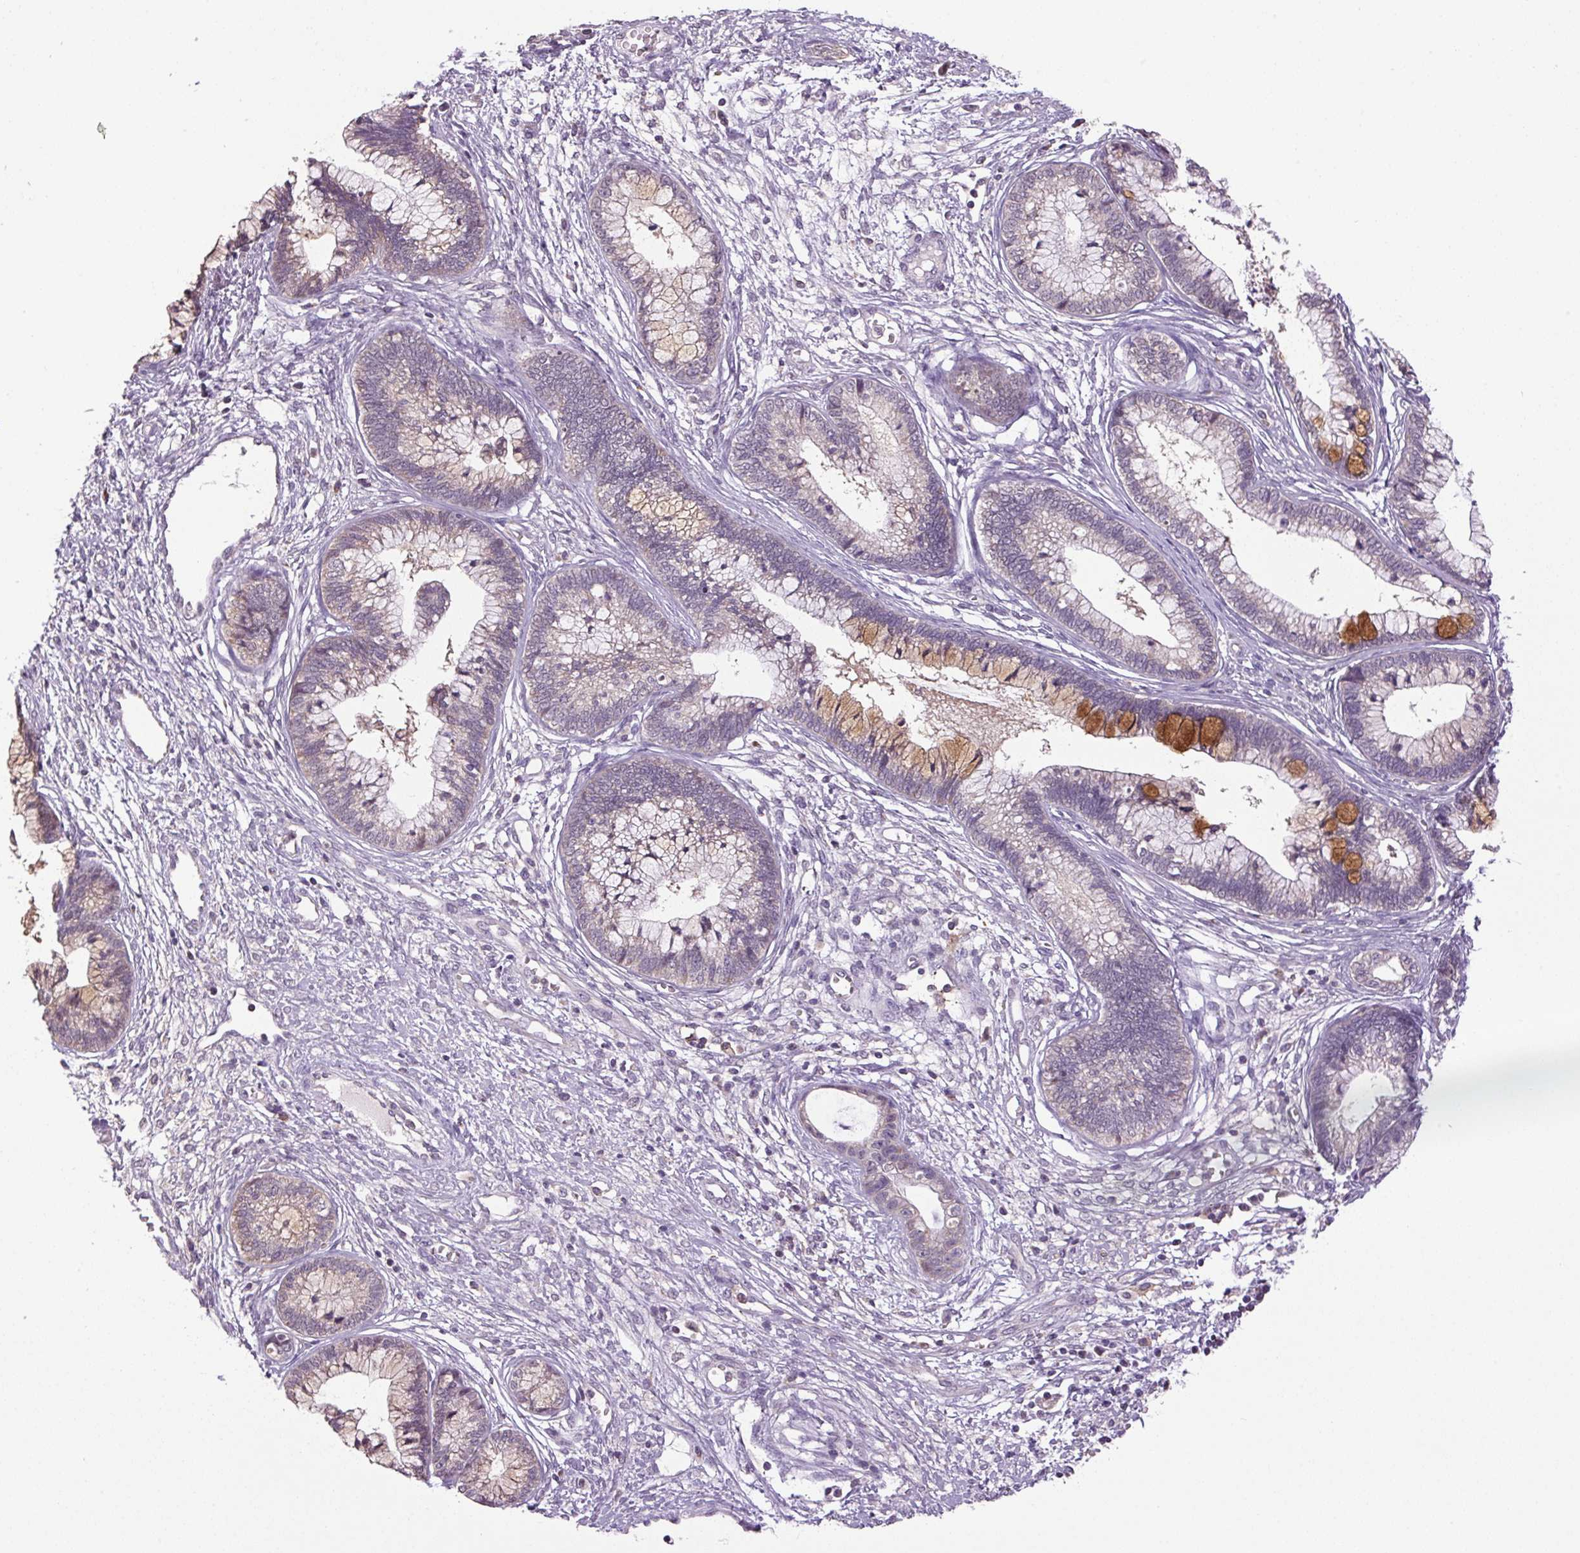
{"staining": {"intensity": "weak", "quantity": "<25%", "location": "cytoplasmic/membranous"}, "tissue": "cervical cancer", "cell_type": "Tumor cells", "image_type": "cancer", "snomed": [{"axis": "morphology", "description": "Adenocarcinoma, NOS"}, {"axis": "topography", "description": "Cervix"}], "caption": "Immunohistochemistry (IHC) histopathology image of neoplastic tissue: human cervical adenocarcinoma stained with DAB reveals no significant protein positivity in tumor cells.", "gene": "SGF29", "patient": {"sex": "female", "age": 44}}